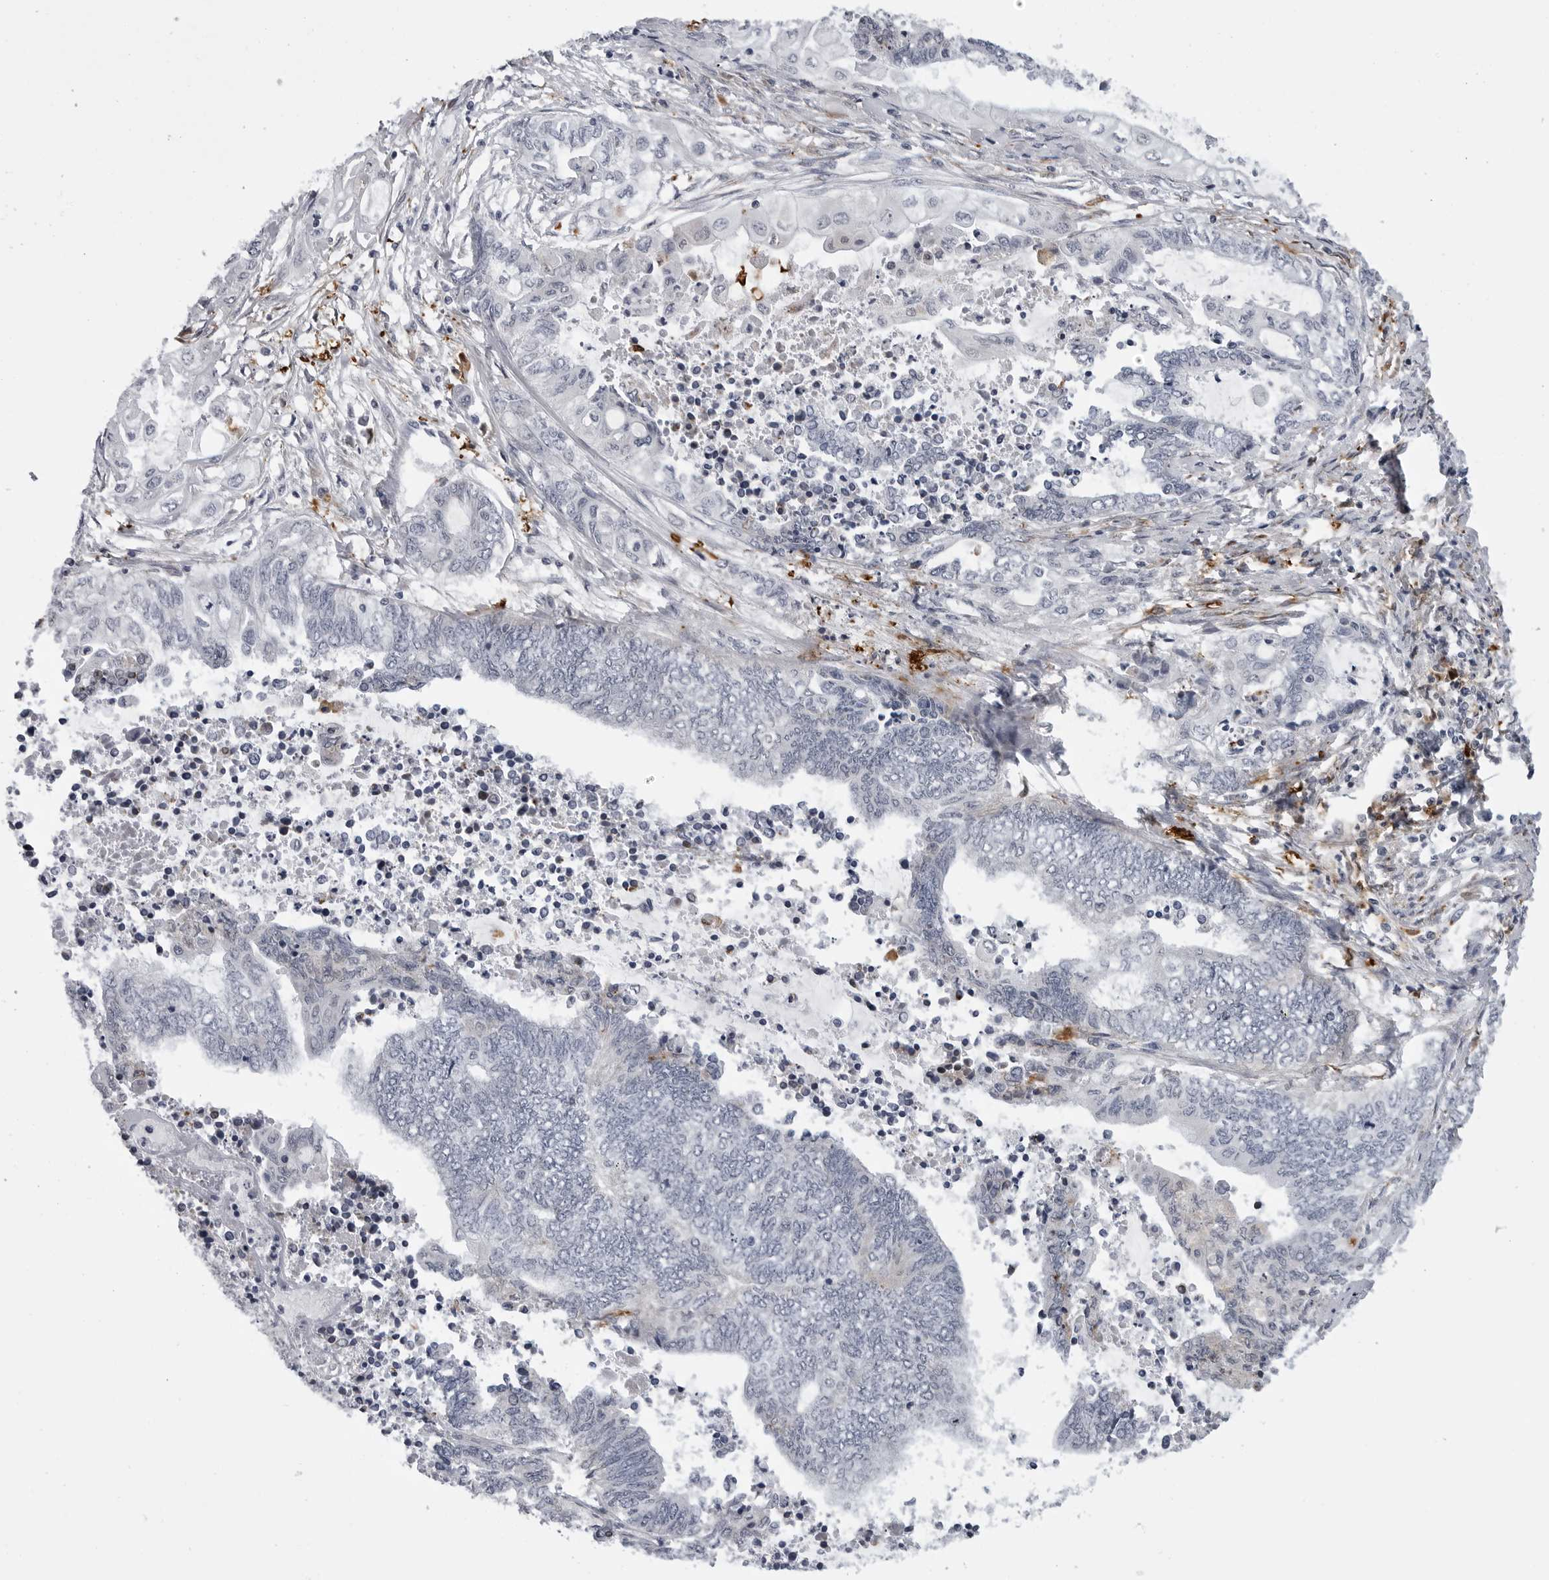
{"staining": {"intensity": "negative", "quantity": "none", "location": "none"}, "tissue": "endometrial cancer", "cell_type": "Tumor cells", "image_type": "cancer", "snomed": [{"axis": "morphology", "description": "Adenocarcinoma, NOS"}, {"axis": "topography", "description": "Uterus"}, {"axis": "topography", "description": "Endometrium"}], "caption": "This is an immunohistochemistry (IHC) photomicrograph of endometrial cancer. There is no expression in tumor cells.", "gene": "CDK20", "patient": {"sex": "female", "age": 70}}